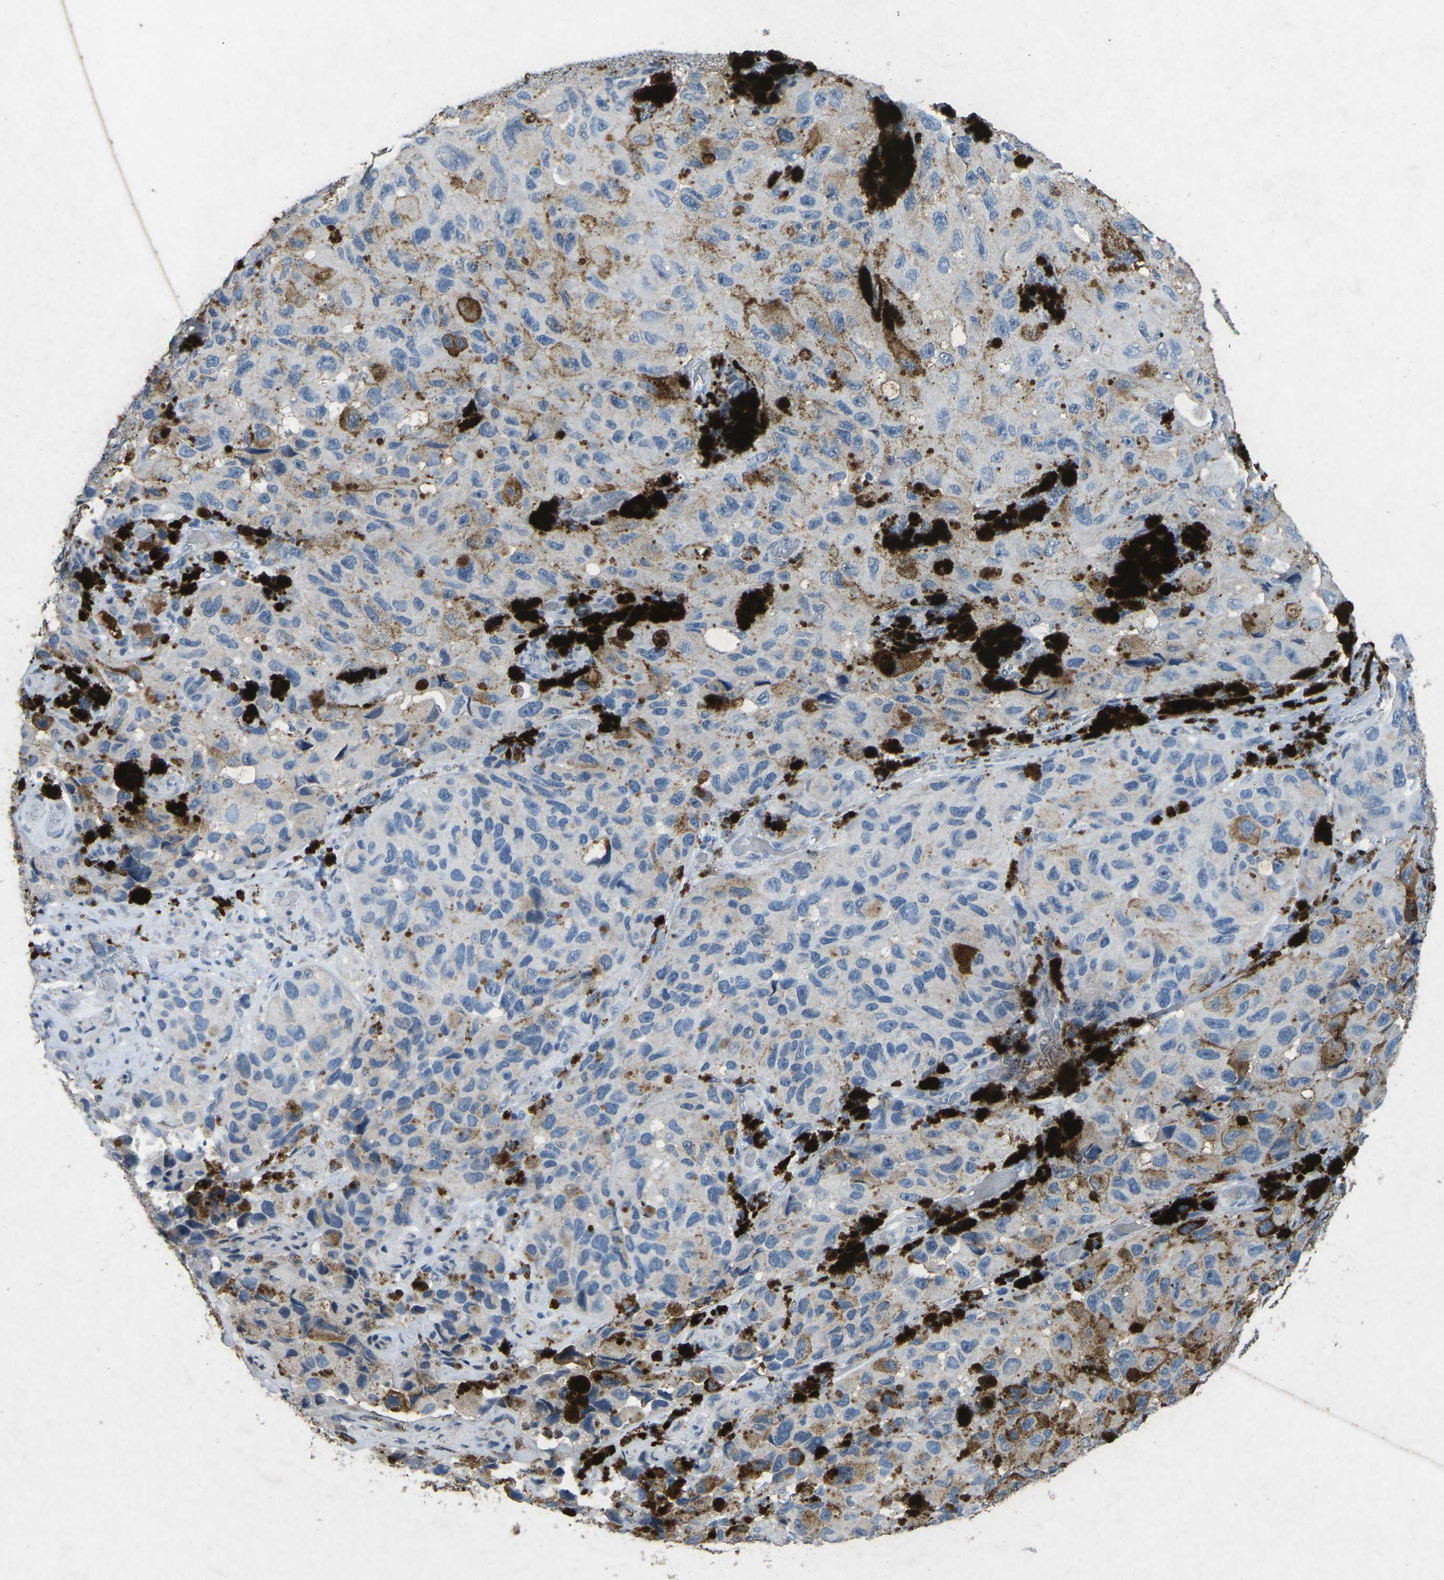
{"staining": {"intensity": "negative", "quantity": "none", "location": "none"}, "tissue": "melanoma", "cell_type": "Tumor cells", "image_type": "cancer", "snomed": [{"axis": "morphology", "description": "Malignant melanoma, NOS"}, {"axis": "topography", "description": "Skin"}], "caption": "A histopathology image of melanoma stained for a protein shows no brown staining in tumor cells. (Stains: DAB (3,3'-diaminobenzidine) immunohistochemistry with hematoxylin counter stain, Microscopy: brightfield microscopy at high magnification).", "gene": "A1BG", "patient": {"sex": "female", "age": 73}}